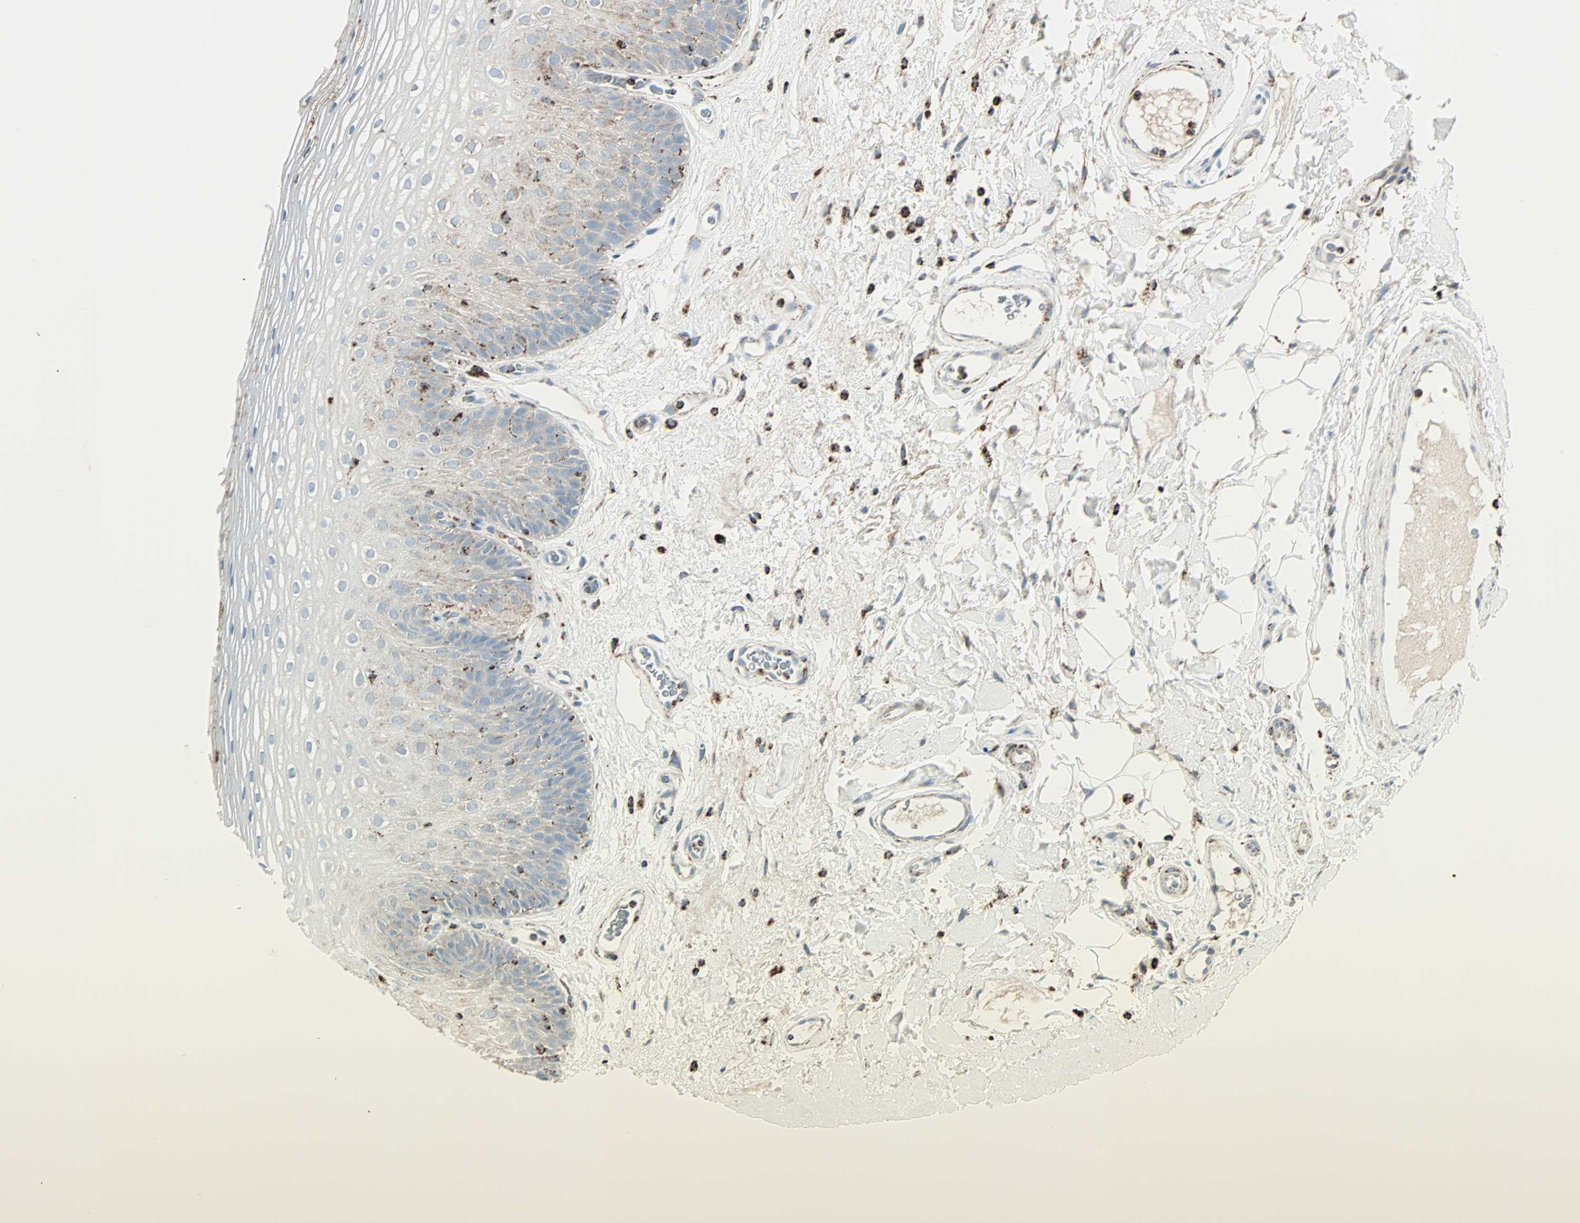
{"staining": {"intensity": "strong", "quantity": "<25%", "location": "cytoplasmic/membranous"}, "tissue": "oral mucosa", "cell_type": "Squamous epithelial cells", "image_type": "normal", "snomed": [{"axis": "morphology", "description": "Normal tissue, NOS"}, {"axis": "morphology", "description": "Squamous cell carcinoma, NOS"}, {"axis": "topography", "description": "Skeletal muscle"}, {"axis": "topography", "description": "Oral tissue"}], "caption": "A micrograph of oral mucosa stained for a protein displays strong cytoplasmic/membranous brown staining in squamous epithelial cells. (DAB IHC with brightfield microscopy, high magnification).", "gene": "IDH2", "patient": {"sex": "male", "age": 71}}